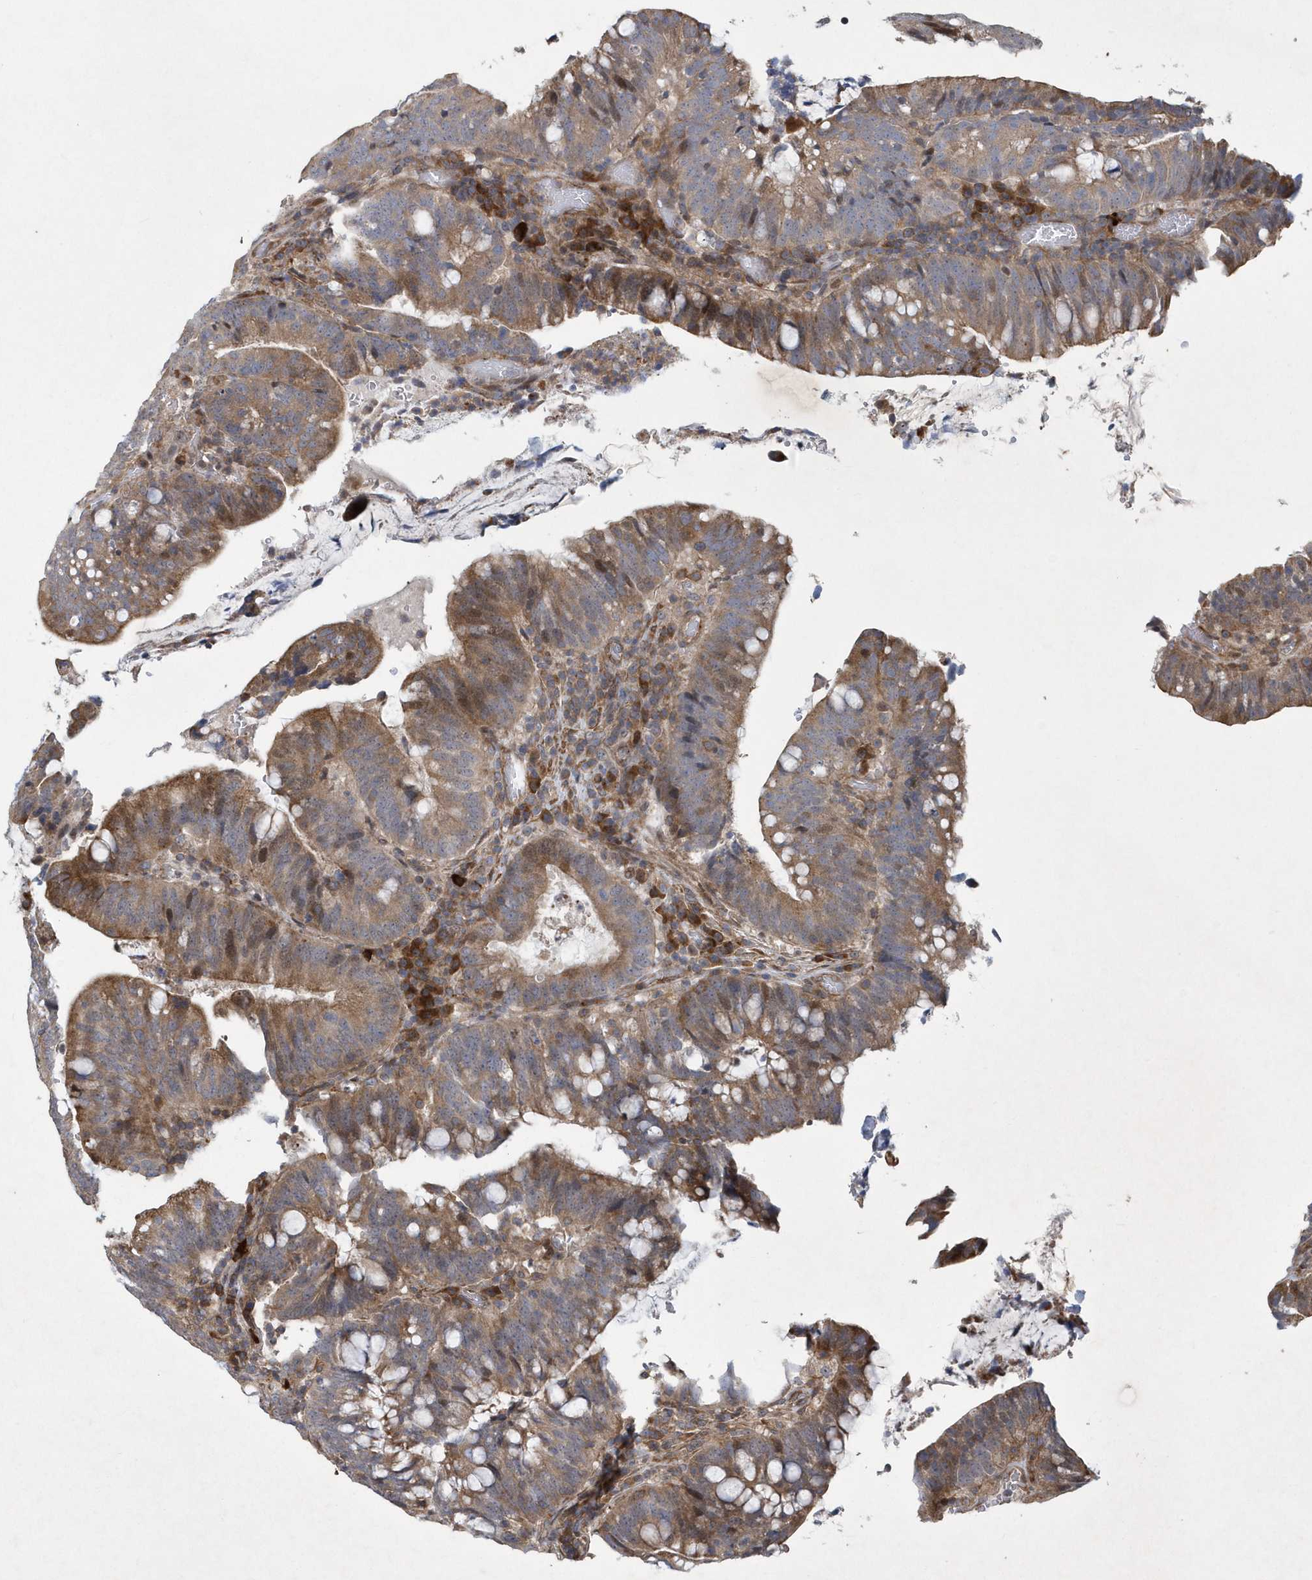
{"staining": {"intensity": "moderate", "quantity": ">75%", "location": "cytoplasmic/membranous"}, "tissue": "colorectal cancer", "cell_type": "Tumor cells", "image_type": "cancer", "snomed": [{"axis": "morphology", "description": "Adenocarcinoma, NOS"}, {"axis": "topography", "description": "Colon"}], "caption": "Immunohistochemistry photomicrograph of neoplastic tissue: adenocarcinoma (colorectal) stained using IHC exhibits medium levels of moderate protein expression localized specifically in the cytoplasmic/membranous of tumor cells, appearing as a cytoplasmic/membranous brown color.", "gene": "N4BP2", "patient": {"sex": "female", "age": 66}}